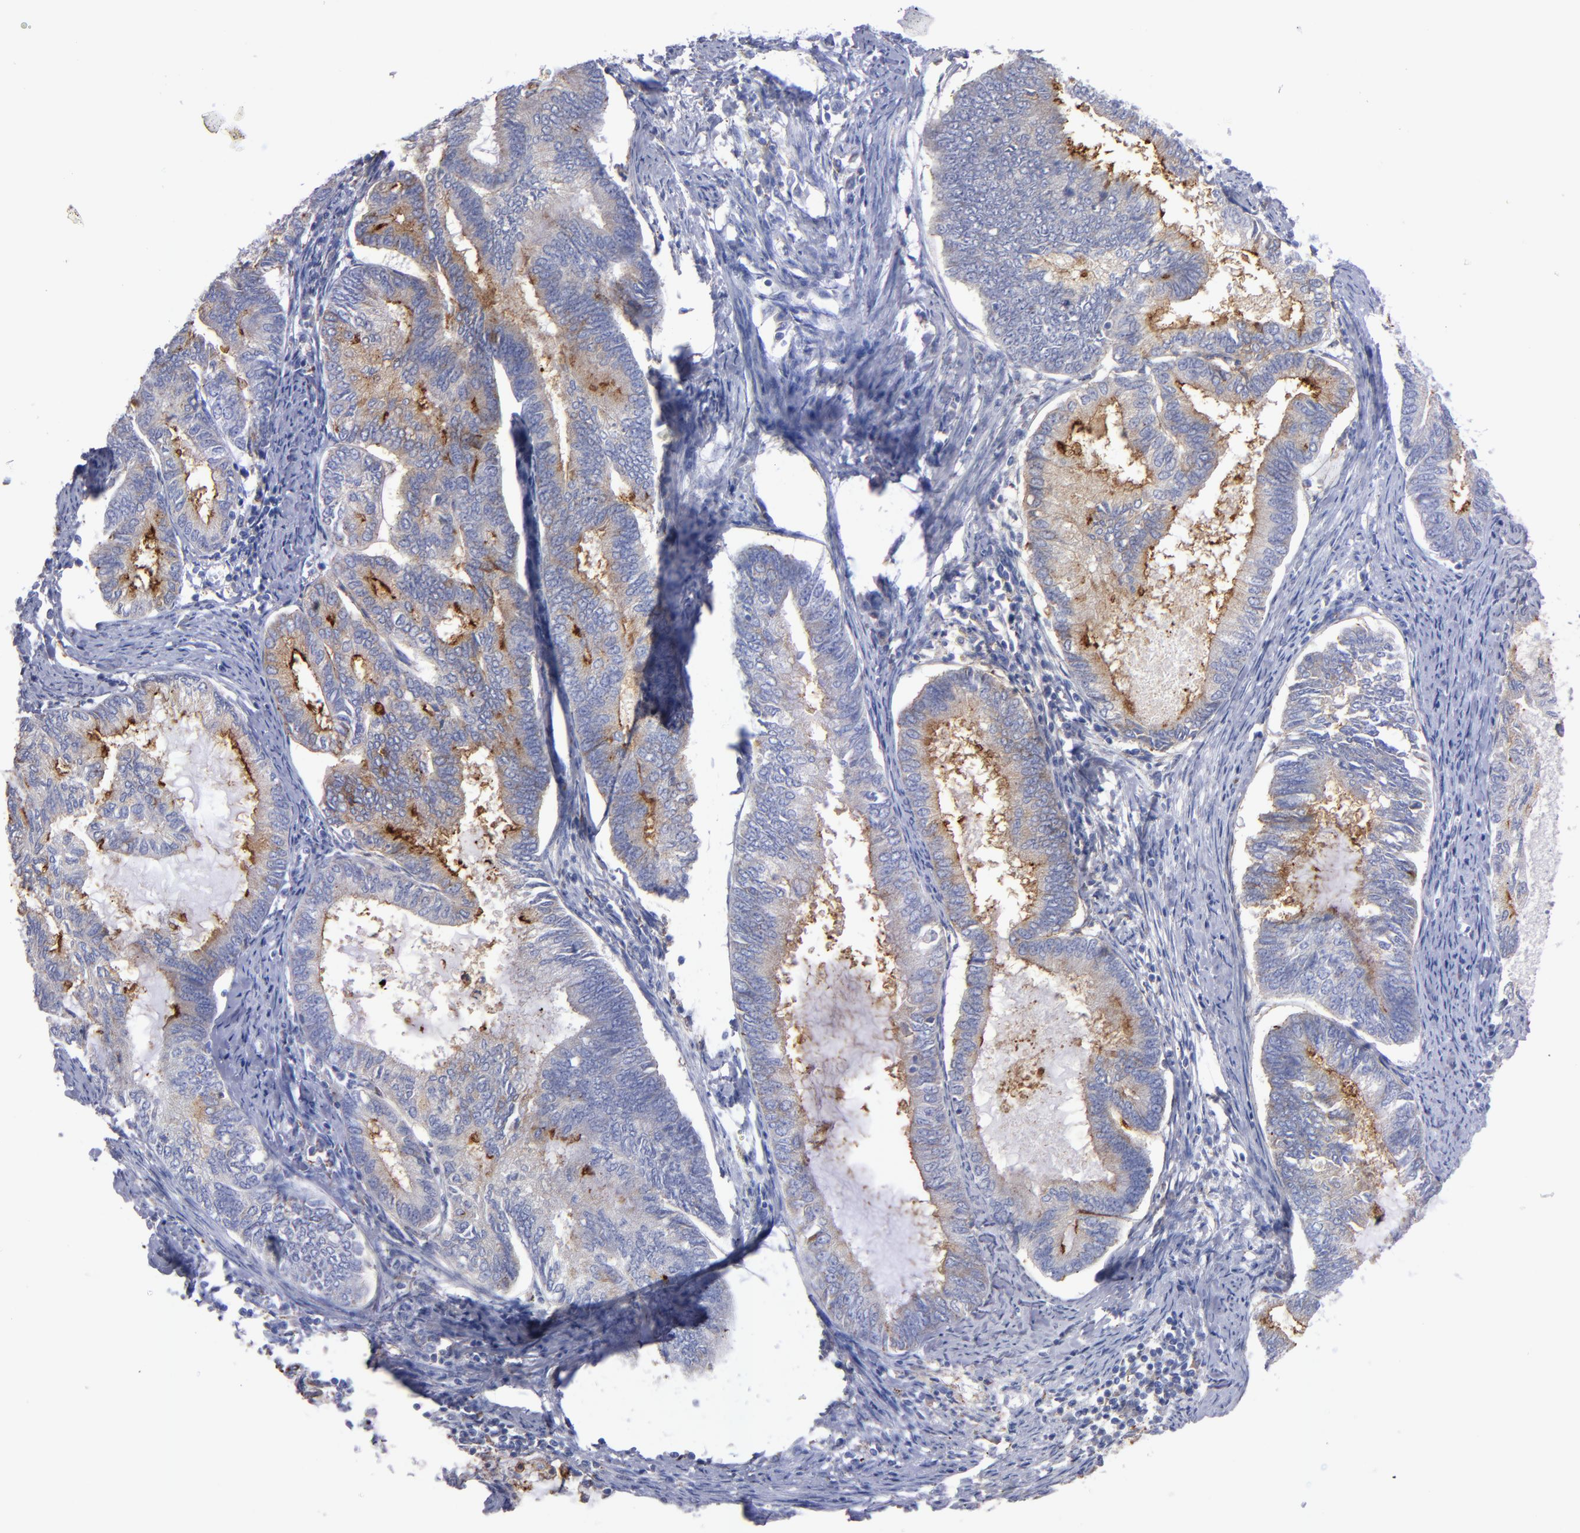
{"staining": {"intensity": "moderate", "quantity": "25%-75%", "location": "cytoplasmic/membranous"}, "tissue": "endometrial cancer", "cell_type": "Tumor cells", "image_type": "cancer", "snomed": [{"axis": "morphology", "description": "Adenocarcinoma, NOS"}, {"axis": "topography", "description": "Endometrium"}], "caption": "Protein expression analysis of human adenocarcinoma (endometrial) reveals moderate cytoplasmic/membranous expression in approximately 25%-75% of tumor cells.", "gene": "MFGE8", "patient": {"sex": "female", "age": 86}}